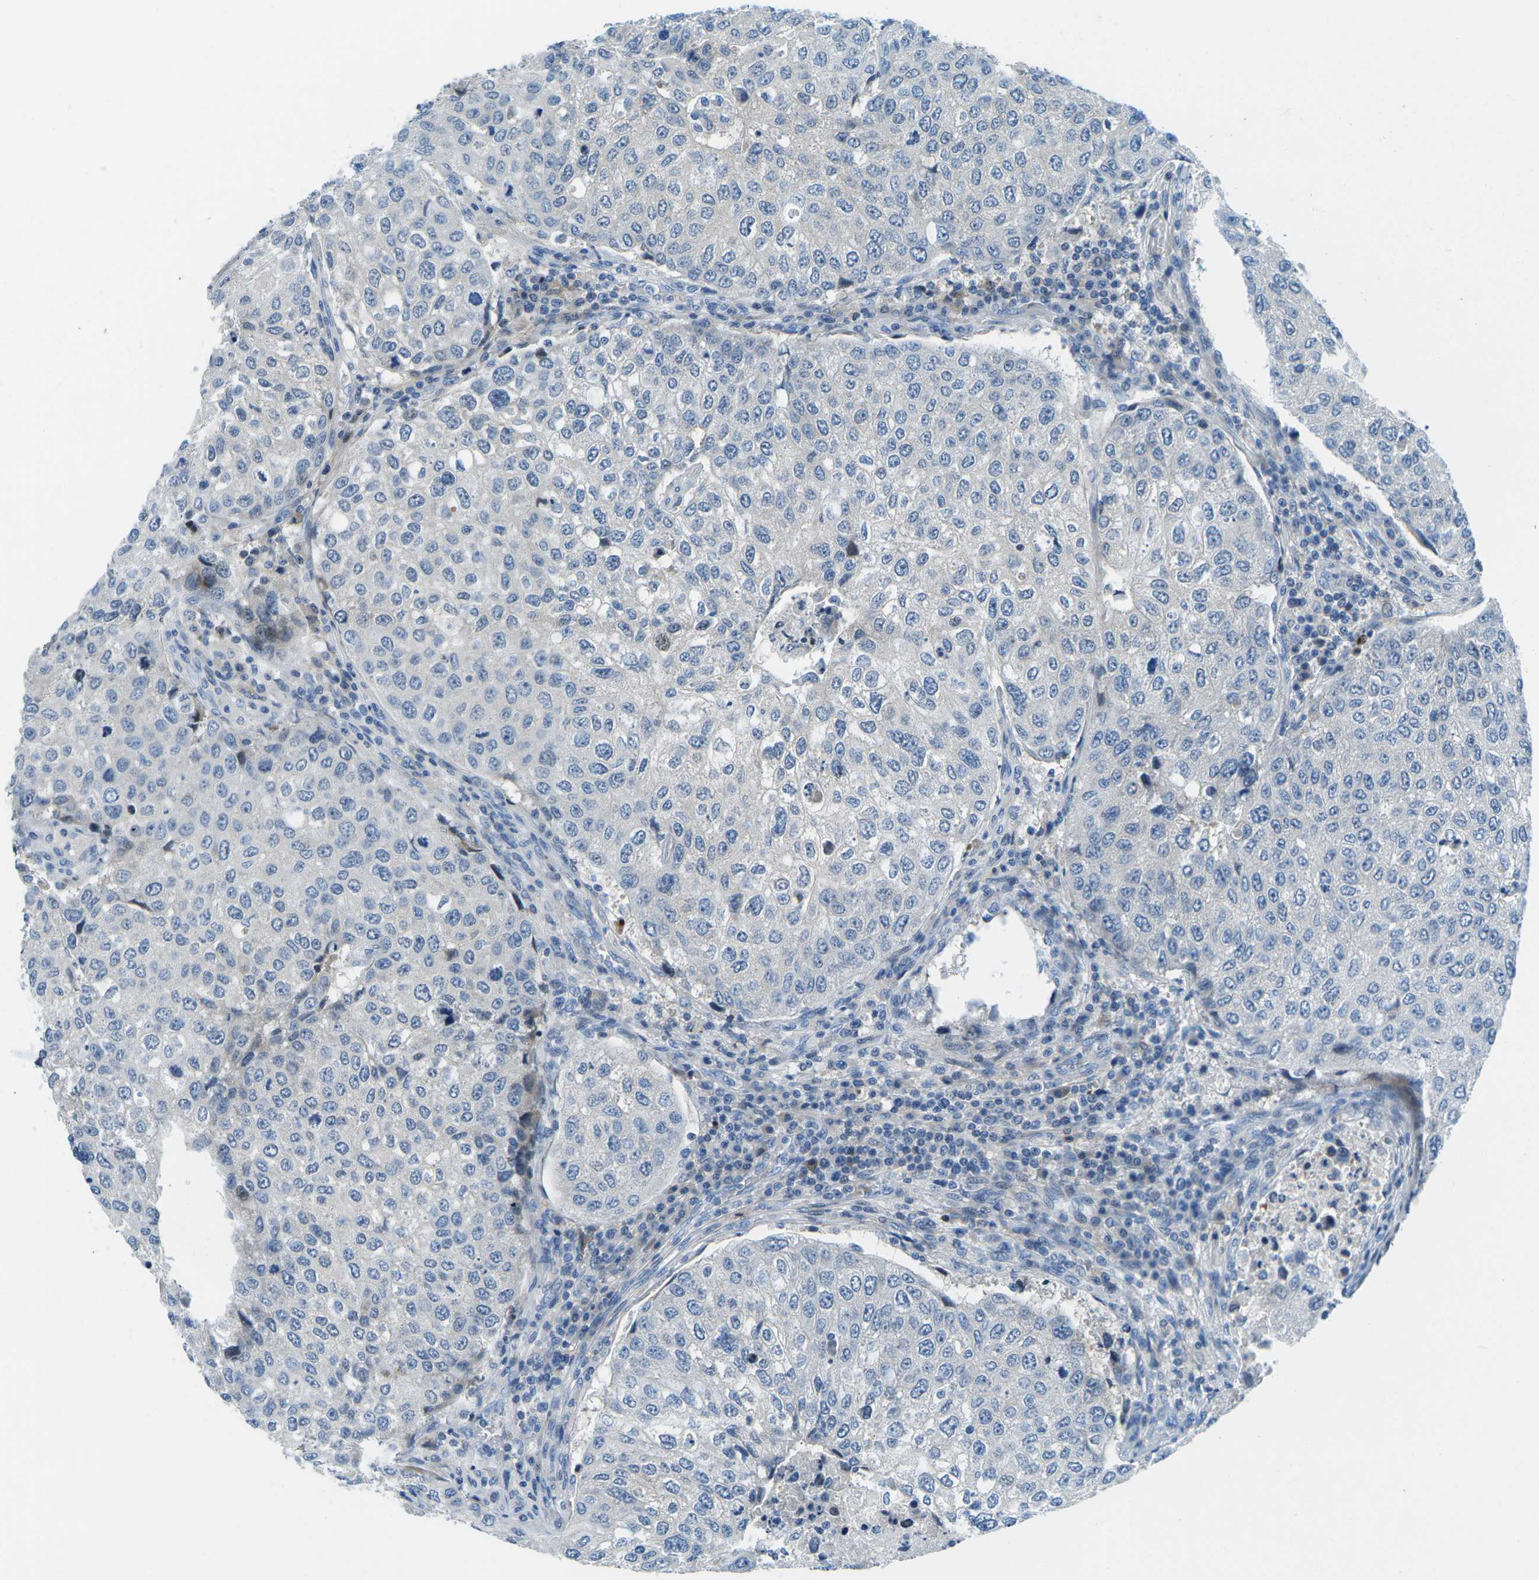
{"staining": {"intensity": "negative", "quantity": "none", "location": "none"}, "tissue": "urothelial cancer", "cell_type": "Tumor cells", "image_type": "cancer", "snomed": [{"axis": "morphology", "description": "Urothelial carcinoma, High grade"}, {"axis": "topography", "description": "Lymph node"}, {"axis": "topography", "description": "Urinary bladder"}], "caption": "An immunohistochemistry (IHC) photomicrograph of urothelial cancer is shown. There is no staining in tumor cells of urothelial cancer. The staining was performed using DAB to visualize the protein expression in brown, while the nuclei were stained in blue with hematoxylin (Magnification: 20x).", "gene": "CFB", "patient": {"sex": "male", "age": 51}}